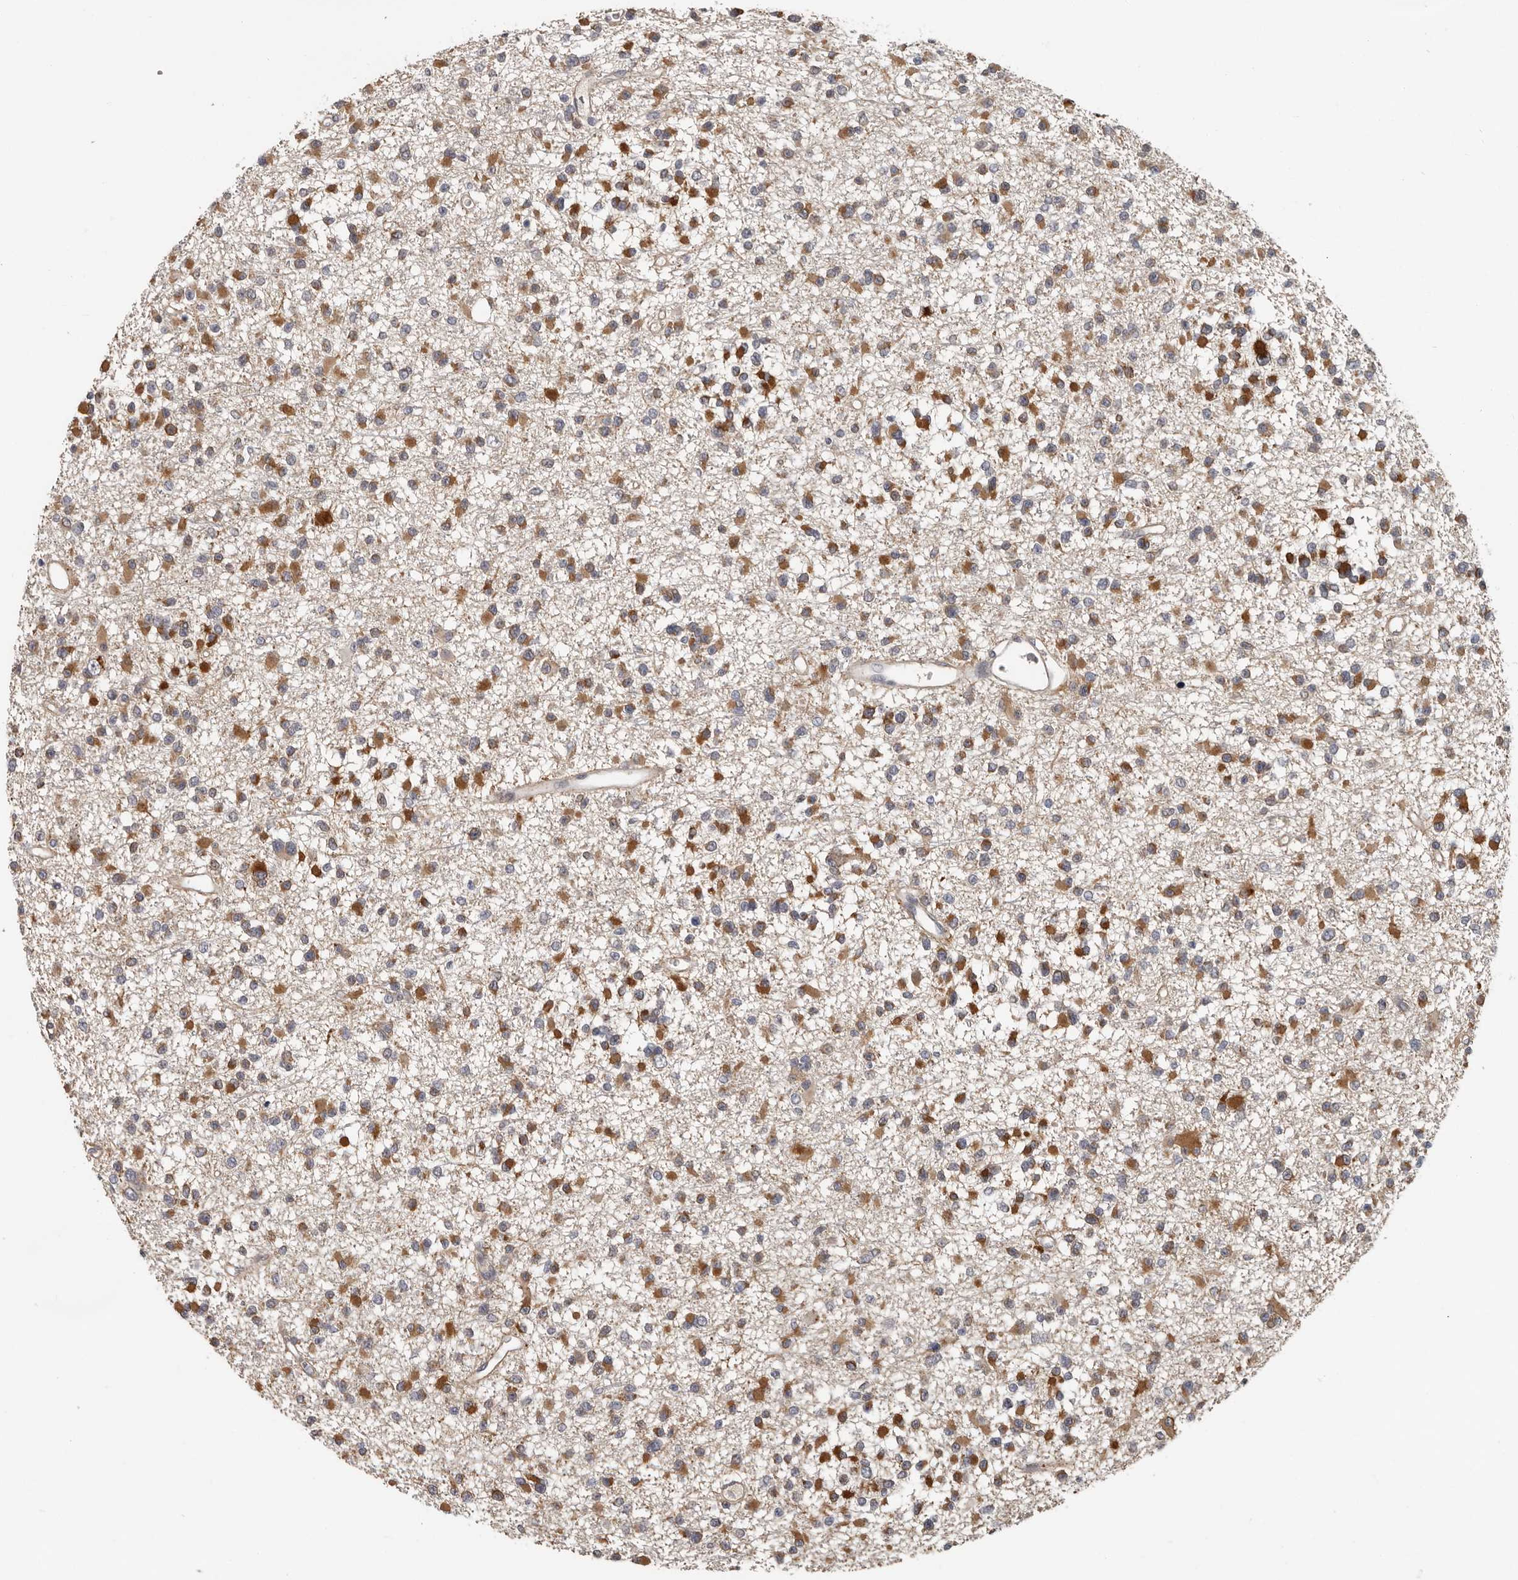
{"staining": {"intensity": "moderate", "quantity": ">75%", "location": "cytoplasmic/membranous"}, "tissue": "glioma", "cell_type": "Tumor cells", "image_type": "cancer", "snomed": [{"axis": "morphology", "description": "Glioma, malignant, Low grade"}, {"axis": "topography", "description": "Brain"}], "caption": "This micrograph demonstrates glioma stained with IHC to label a protein in brown. The cytoplasmic/membranous of tumor cells show moderate positivity for the protein. Nuclei are counter-stained blue.", "gene": "MTF1", "patient": {"sex": "female", "age": 22}}